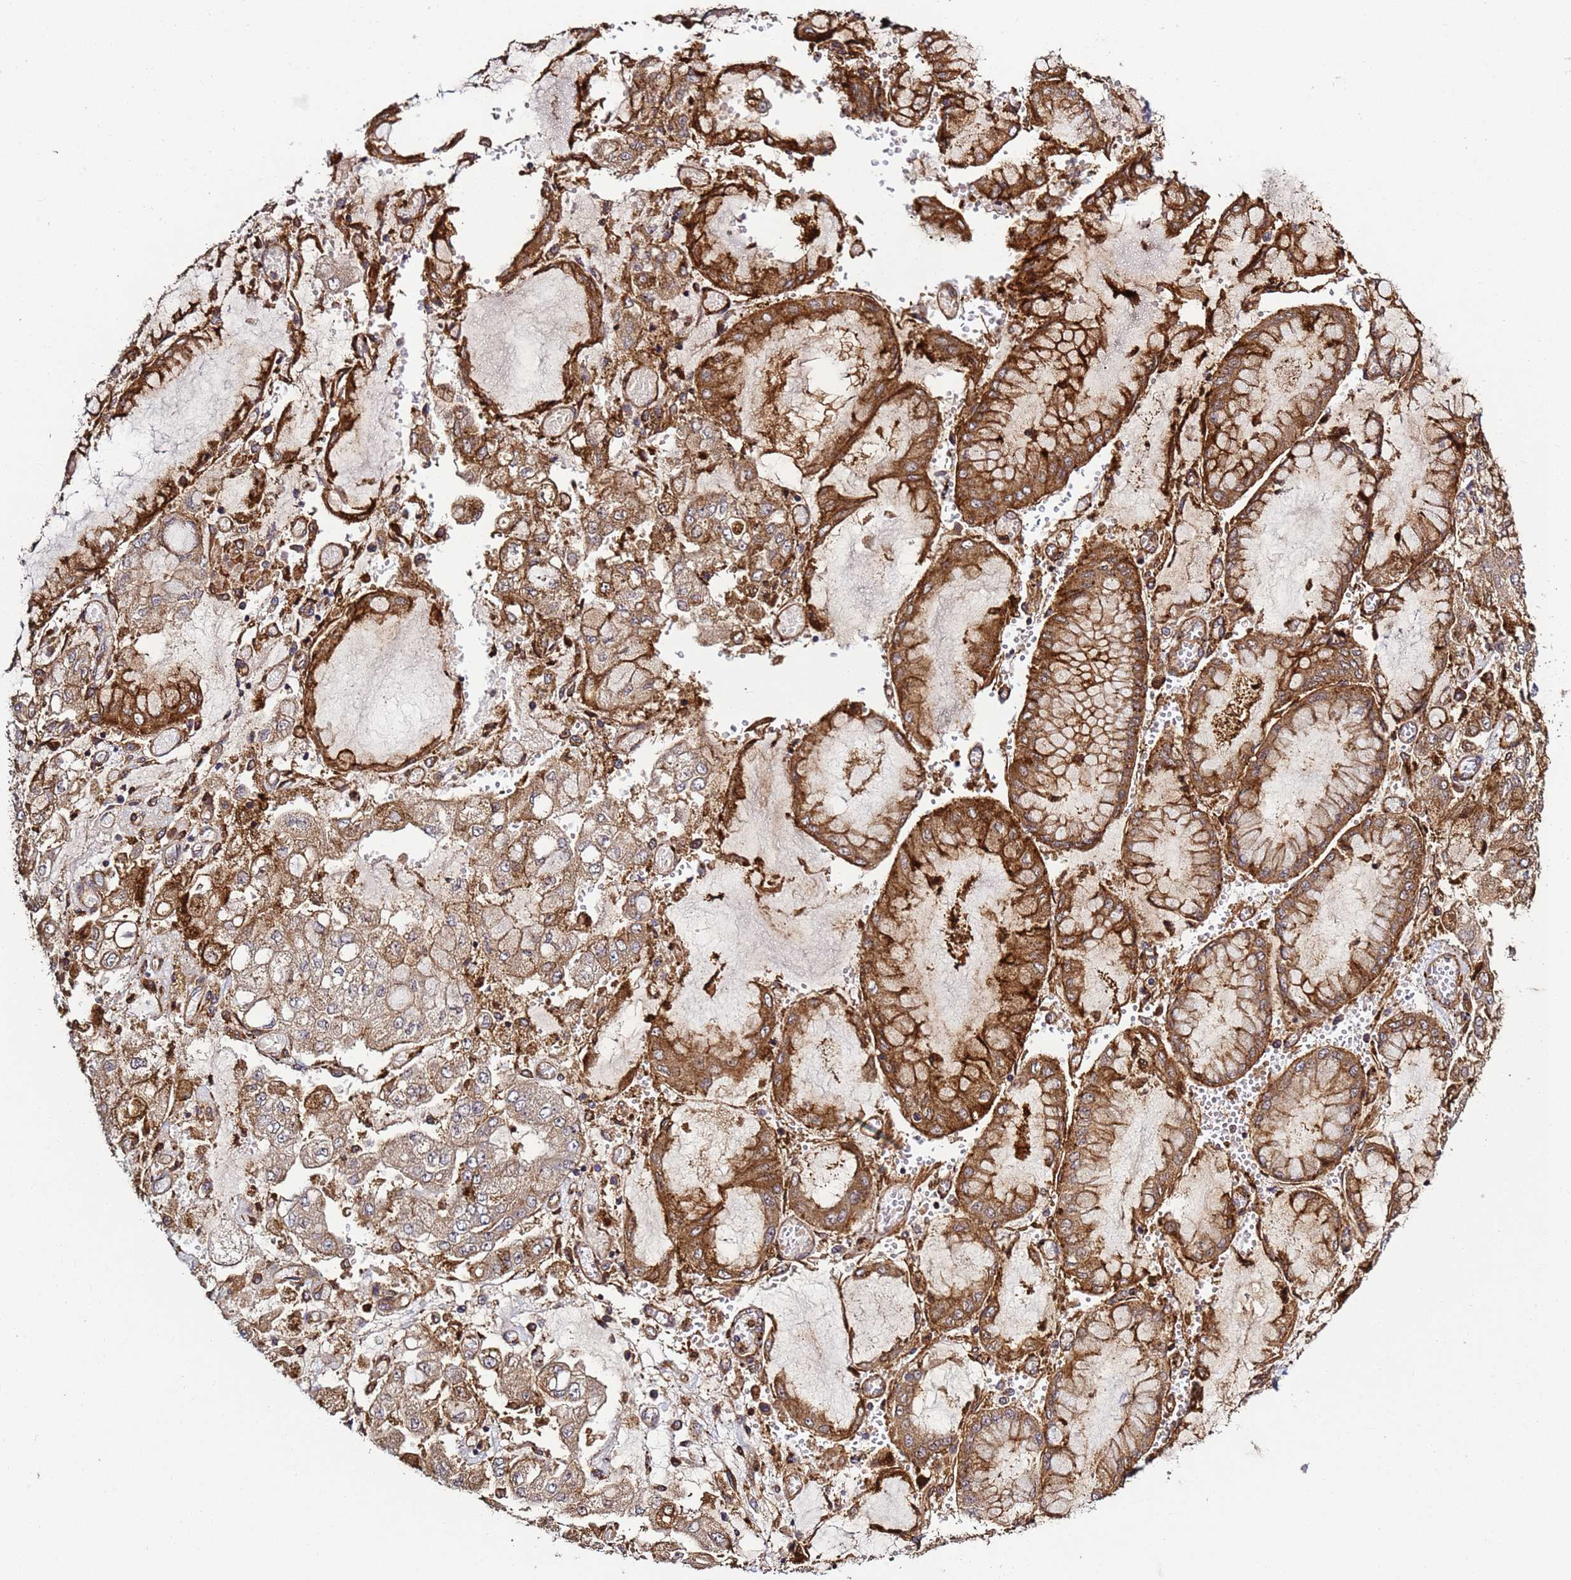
{"staining": {"intensity": "strong", "quantity": "25%-75%", "location": "cytoplasmic/membranous"}, "tissue": "stomach cancer", "cell_type": "Tumor cells", "image_type": "cancer", "snomed": [{"axis": "morphology", "description": "Adenocarcinoma, NOS"}, {"axis": "topography", "description": "Stomach"}], "caption": "Tumor cells demonstrate high levels of strong cytoplasmic/membranous staining in about 25%-75% of cells in human stomach cancer (adenocarcinoma).", "gene": "C8orf34", "patient": {"sex": "male", "age": 76}}